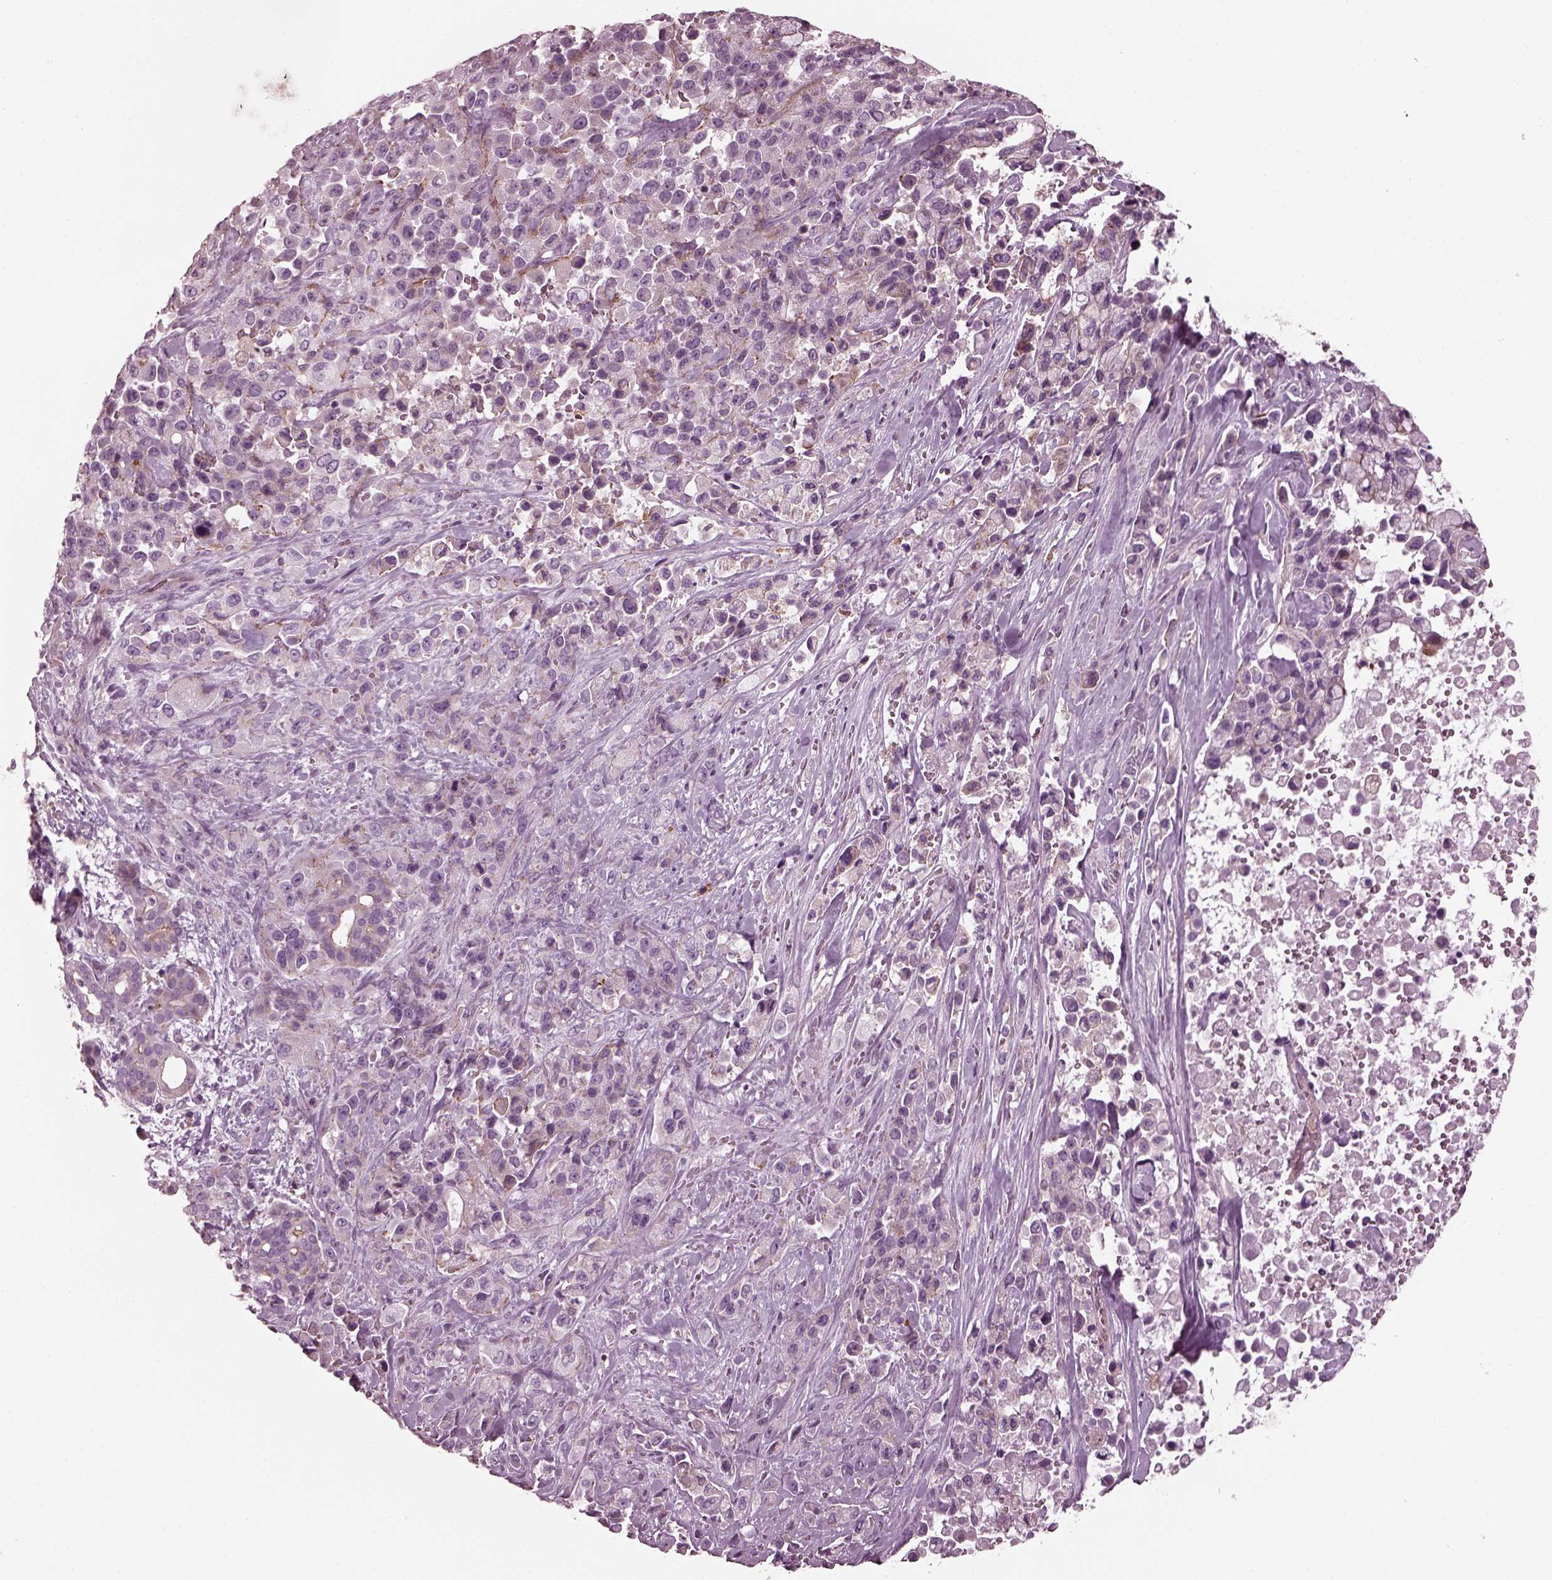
{"staining": {"intensity": "weak", "quantity": "25%-75%", "location": "cytoplasmic/membranous"}, "tissue": "pancreatic cancer", "cell_type": "Tumor cells", "image_type": "cancer", "snomed": [{"axis": "morphology", "description": "Adenocarcinoma, NOS"}, {"axis": "topography", "description": "Pancreas"}], "caption": "Adenocarcinoma (pancreatic) stained with a protein marker shows weak staining in tumor cells.", "gene": "GDF11", "patient": {"sex": "male", "age": 44}}